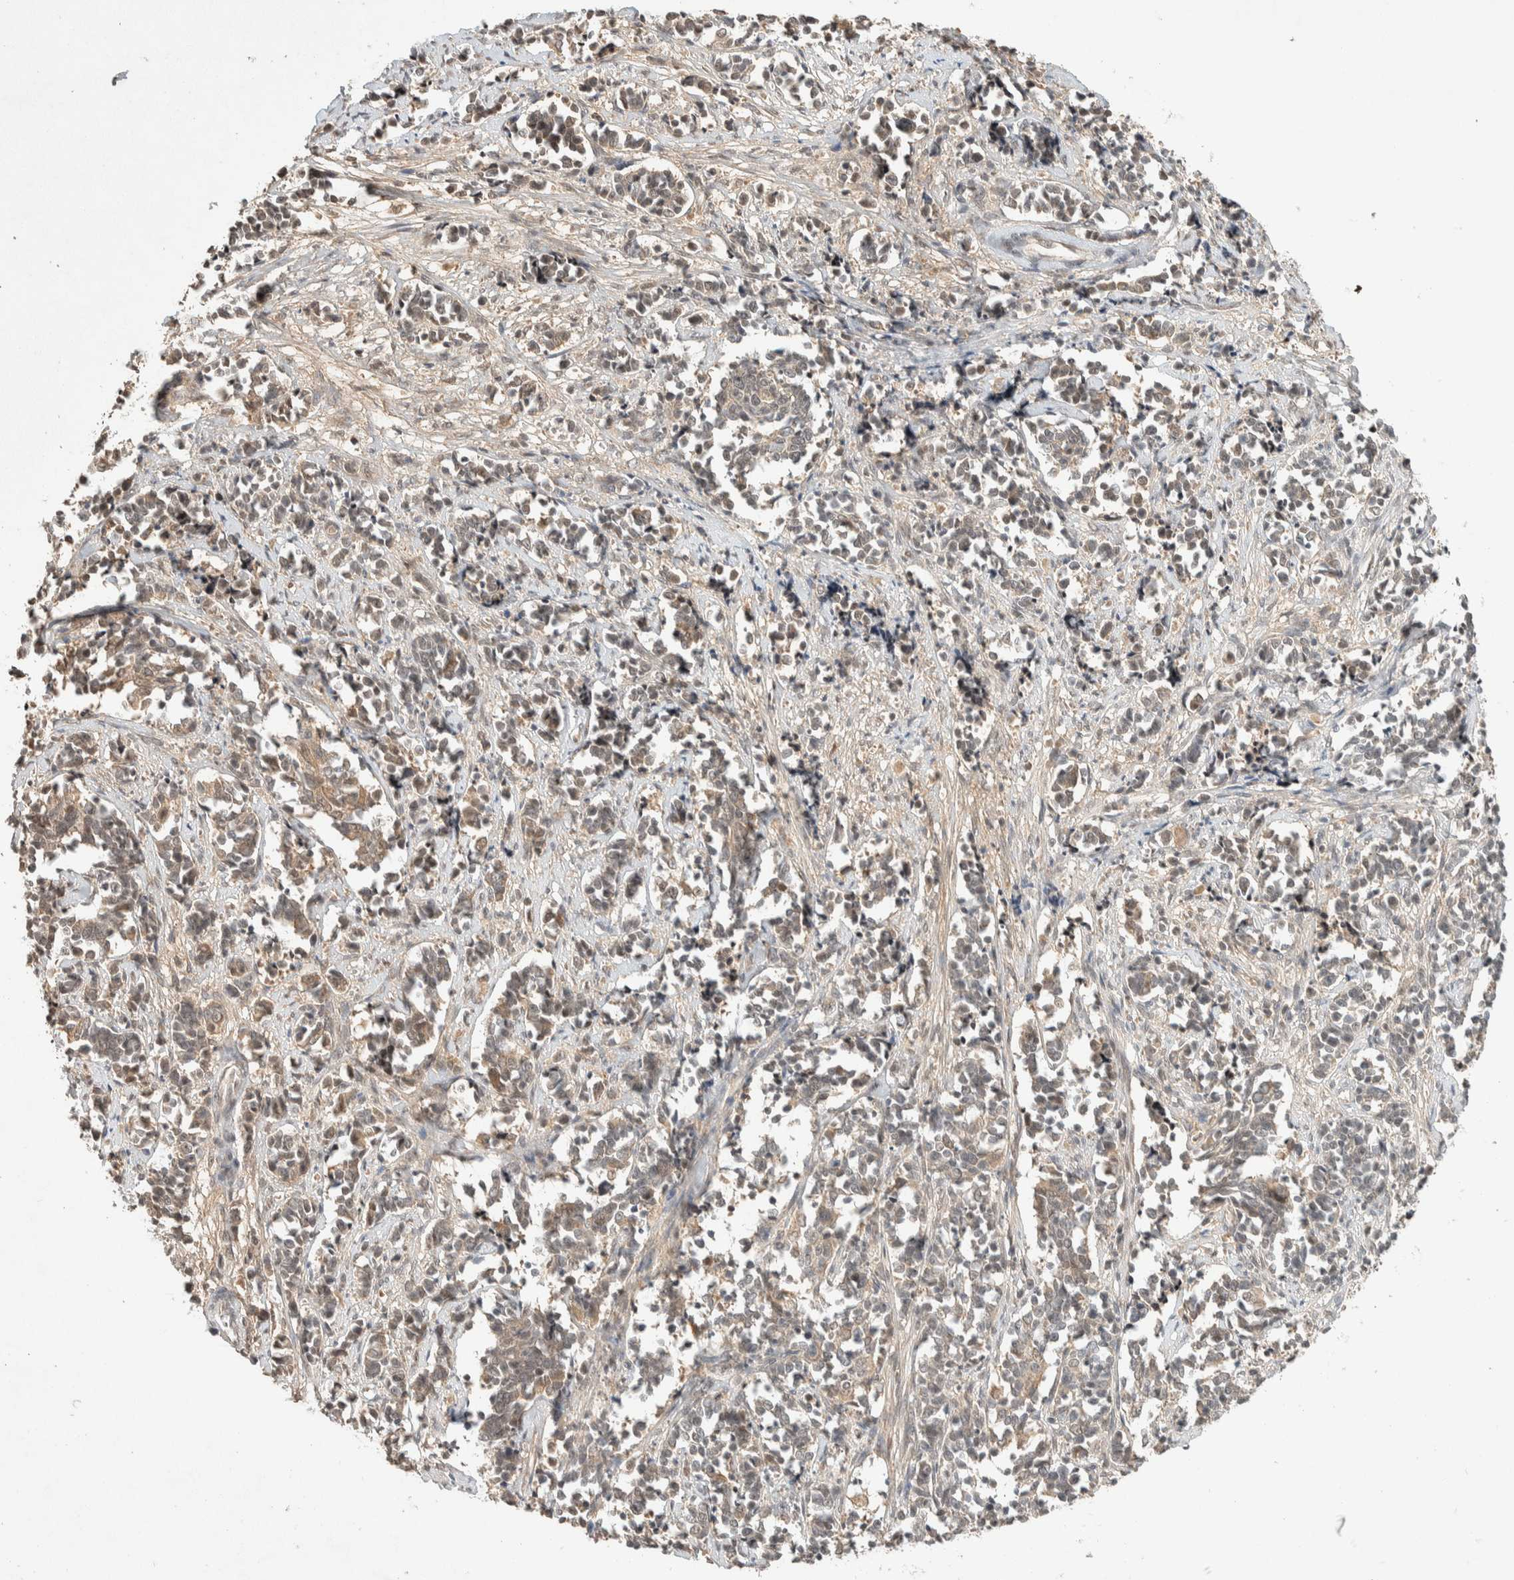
{"staining": {"intensity": "weak", "quantity": "<25%", "location": "cytoplasmic/membranous"}, "tissue": "cervical cancer", "cell_type": "Tumor cells", "image_type": "cancer", "snomed": [{"axis": "morphology", "description": "Normal tissue, NOS"}, {"axis": "morphology", "description": "Squamous cell carcinoma, NOS"}, {"axis": "topography", "description": "Cervix"}], "caption": "Immunohistochemistry image of neoplastic tissue: human squamous cell carcinoma (cervical) stained with DAB (3,3'-diaminobenzidine) reveals no significant protein expression in tumor cells. (Immunohistochemistry, brightfield microscopy, high magnification).", "gene": "THRA", "patient": {"sex": "female", "age": 35}}